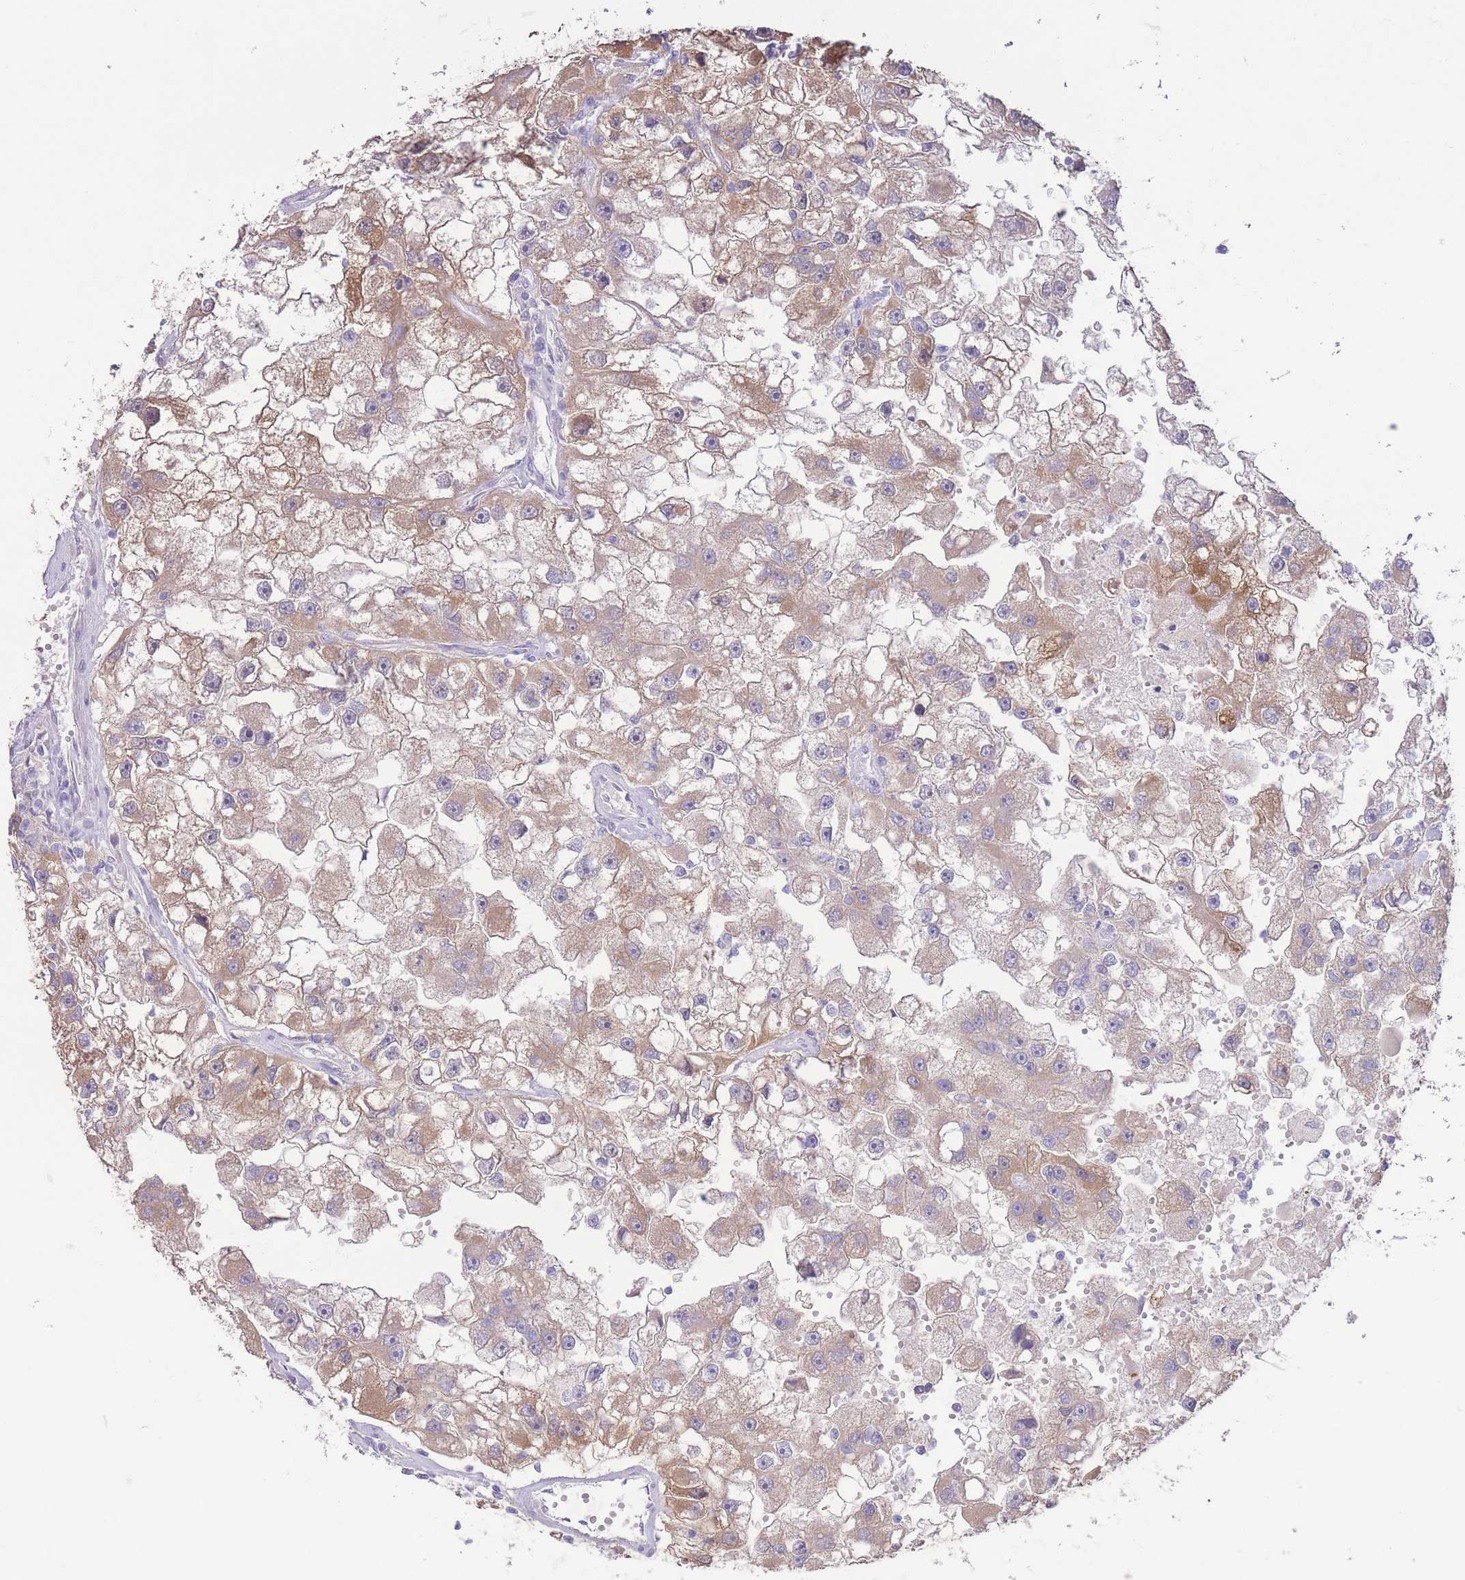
{"staining": {"intensity": "moderate", "quantity": ">75%", "location": "cytoplasmic/membranous"}, "tissue": "renal cancer", "cell_type": "Tumor cells", "image_type": "cancer", "snomed": [{"axis": "morphology", "description": "Adenocarcinoma, NOS"}, {"axis": "topography", "description": "Kidney"}], "caption": "Moderate cytoplasmic/membranous positivity for a protein is identified in about >75% of tumor cells of renal cancer (adenocarcinoma) using IHC.", "gene": "FAH", "patient": {"sex": "male", "age": 63}}